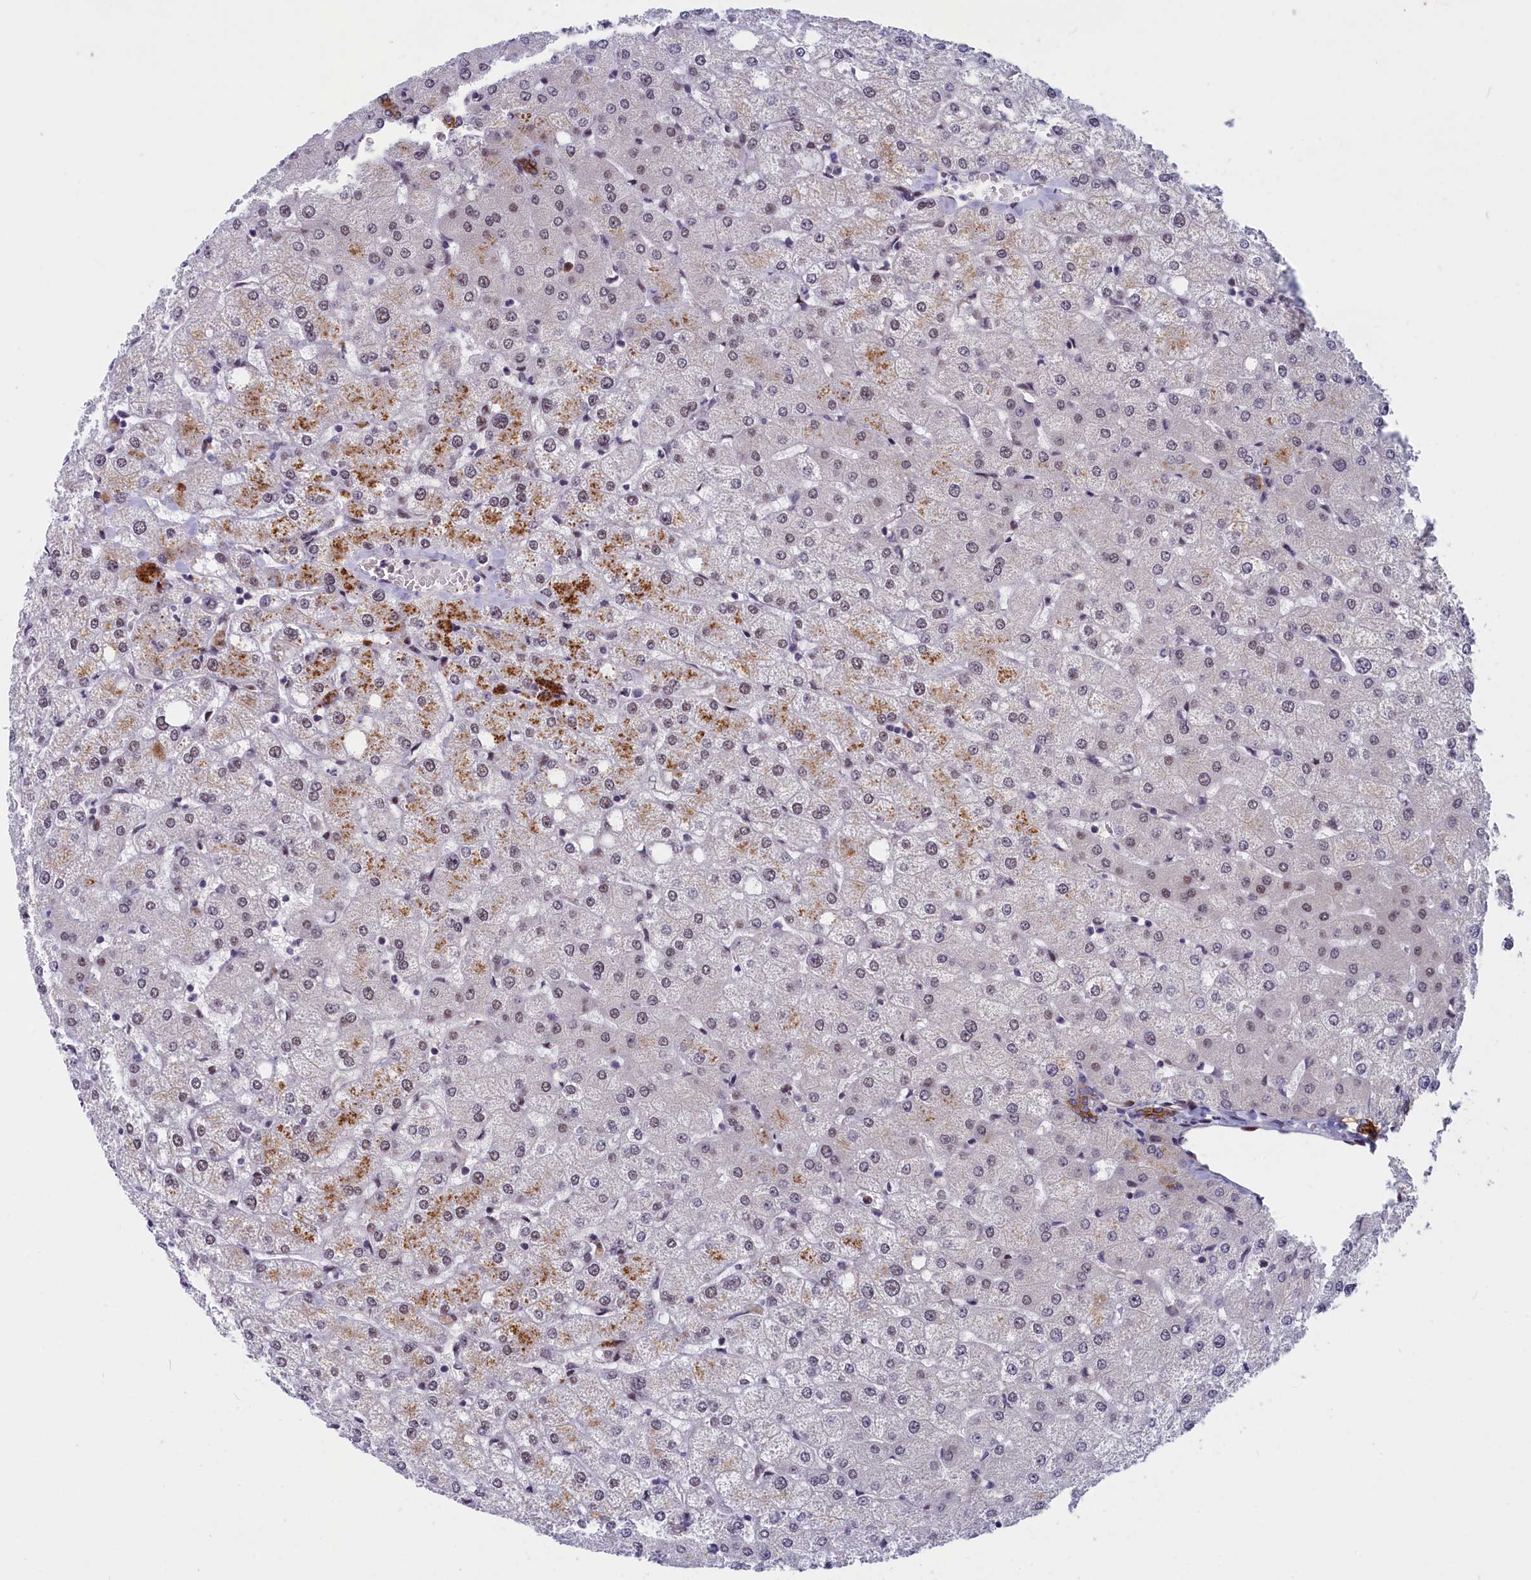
{"staining": {"intensity": "moderate", "quantity": ">75%", "location": "cytoplasmic/membranous"}, "tissue": "liver", "cell_type": "Cholangiocytes", "image_type": "normal", "snomed": [{"axis": "morphology", "description": "Normal tissue, NOS"}, {"axis": "topography", "description": "Liver"}], "caption": "This is a histology image of IHC staining of benign liver, which shows moderate positivity in the cytoplasmic/membranous of cholangiocytes.", "gene": "ANKRD34B", "patient": {"sex": "female", "age": 54}}